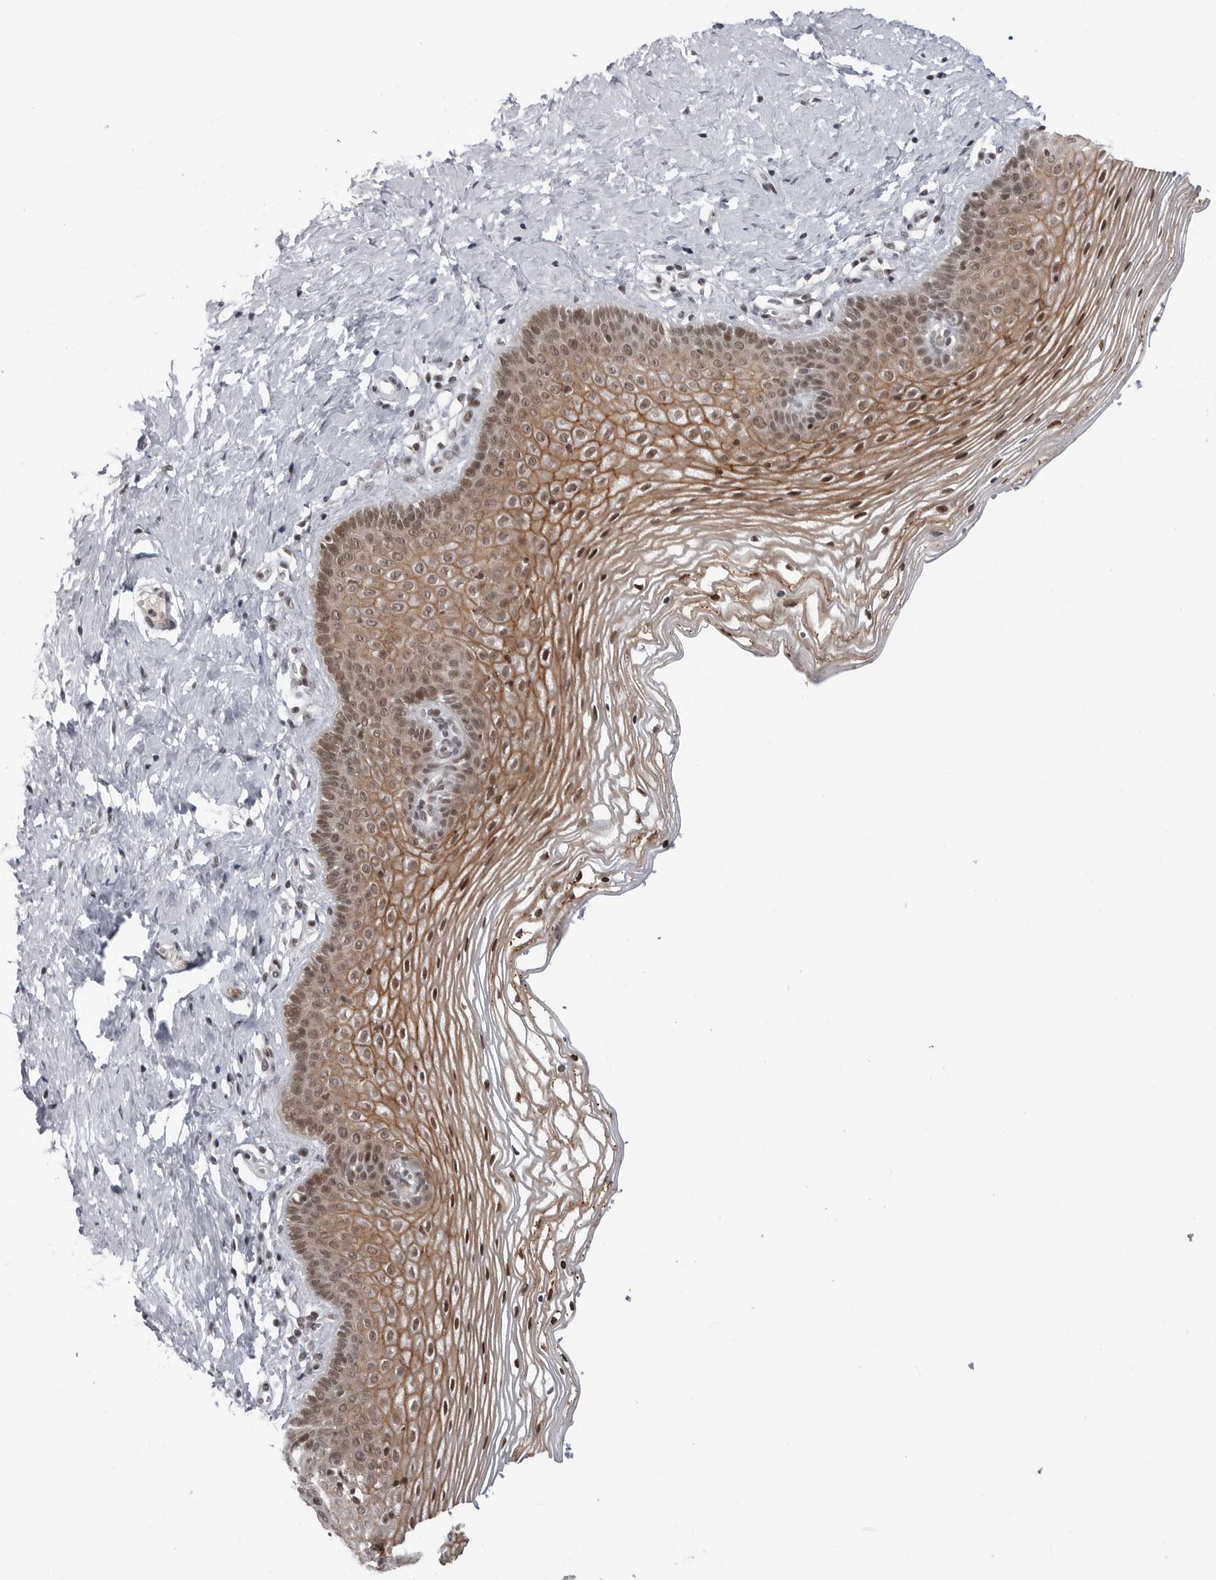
{"staining": {"intensity": "moderate", "quantity": ">75%", "location": "cytoplasmic/membranous,nuclear"}, "tissue": "vagina", "cell_type": "Squamous epithelial cells", "image_type": "normal", "snomed": [{"axis": "morphology", "description": "Normal tissue, NOS"}, {"axis": "topography", "description": "Vagina"}], "caption": "High-power microscopy captured an immunohistochemistry (IHC) photomicrograph of unremarkable vagina, revealing moderate cytoplasmic/membranous,nuclear positivity in about >75% of squamous epithelial cells.", "gene": "TRIM66", "patient": {"sex": "female", "age": 32}}